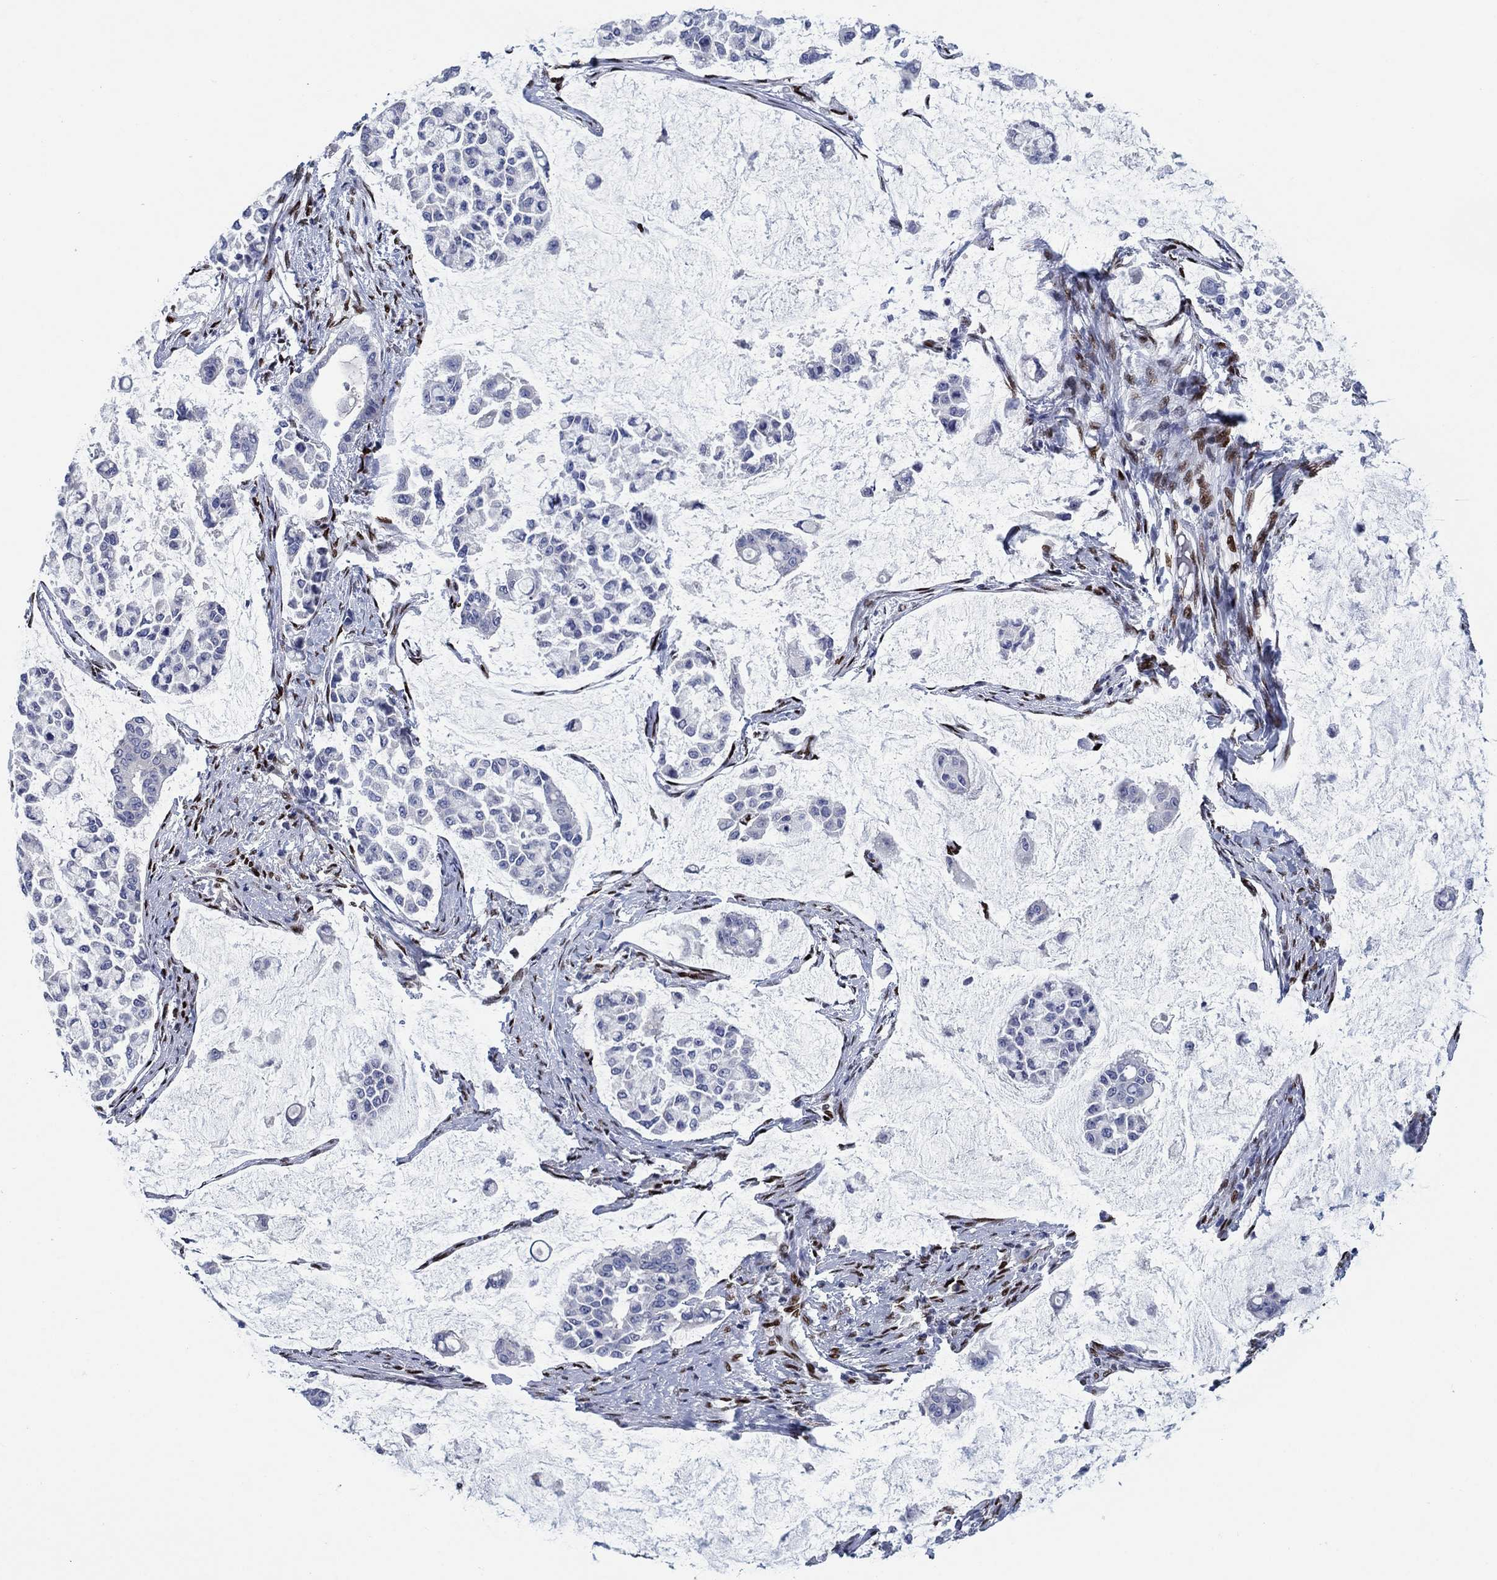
{"staining": {"intensity": "negative", "quantity": "none", "location": "none"}, "tissue": "stomach cancer", "cell_type": "Tumor cells", "image_type": "cancer", "snomed": [{"axis": "morphology", "description": "Adenocarcinoma, NOS"}, {"axis": "topography", "description": "Stomach"}], "caption": "DAB (3,3'-diaminobenzidine) immunohistochemical staining of human stomach cancer shows no significant expression in tumor cells.", "gene": "ZEB1", "patient": {"sex": "male", "age": 82}}